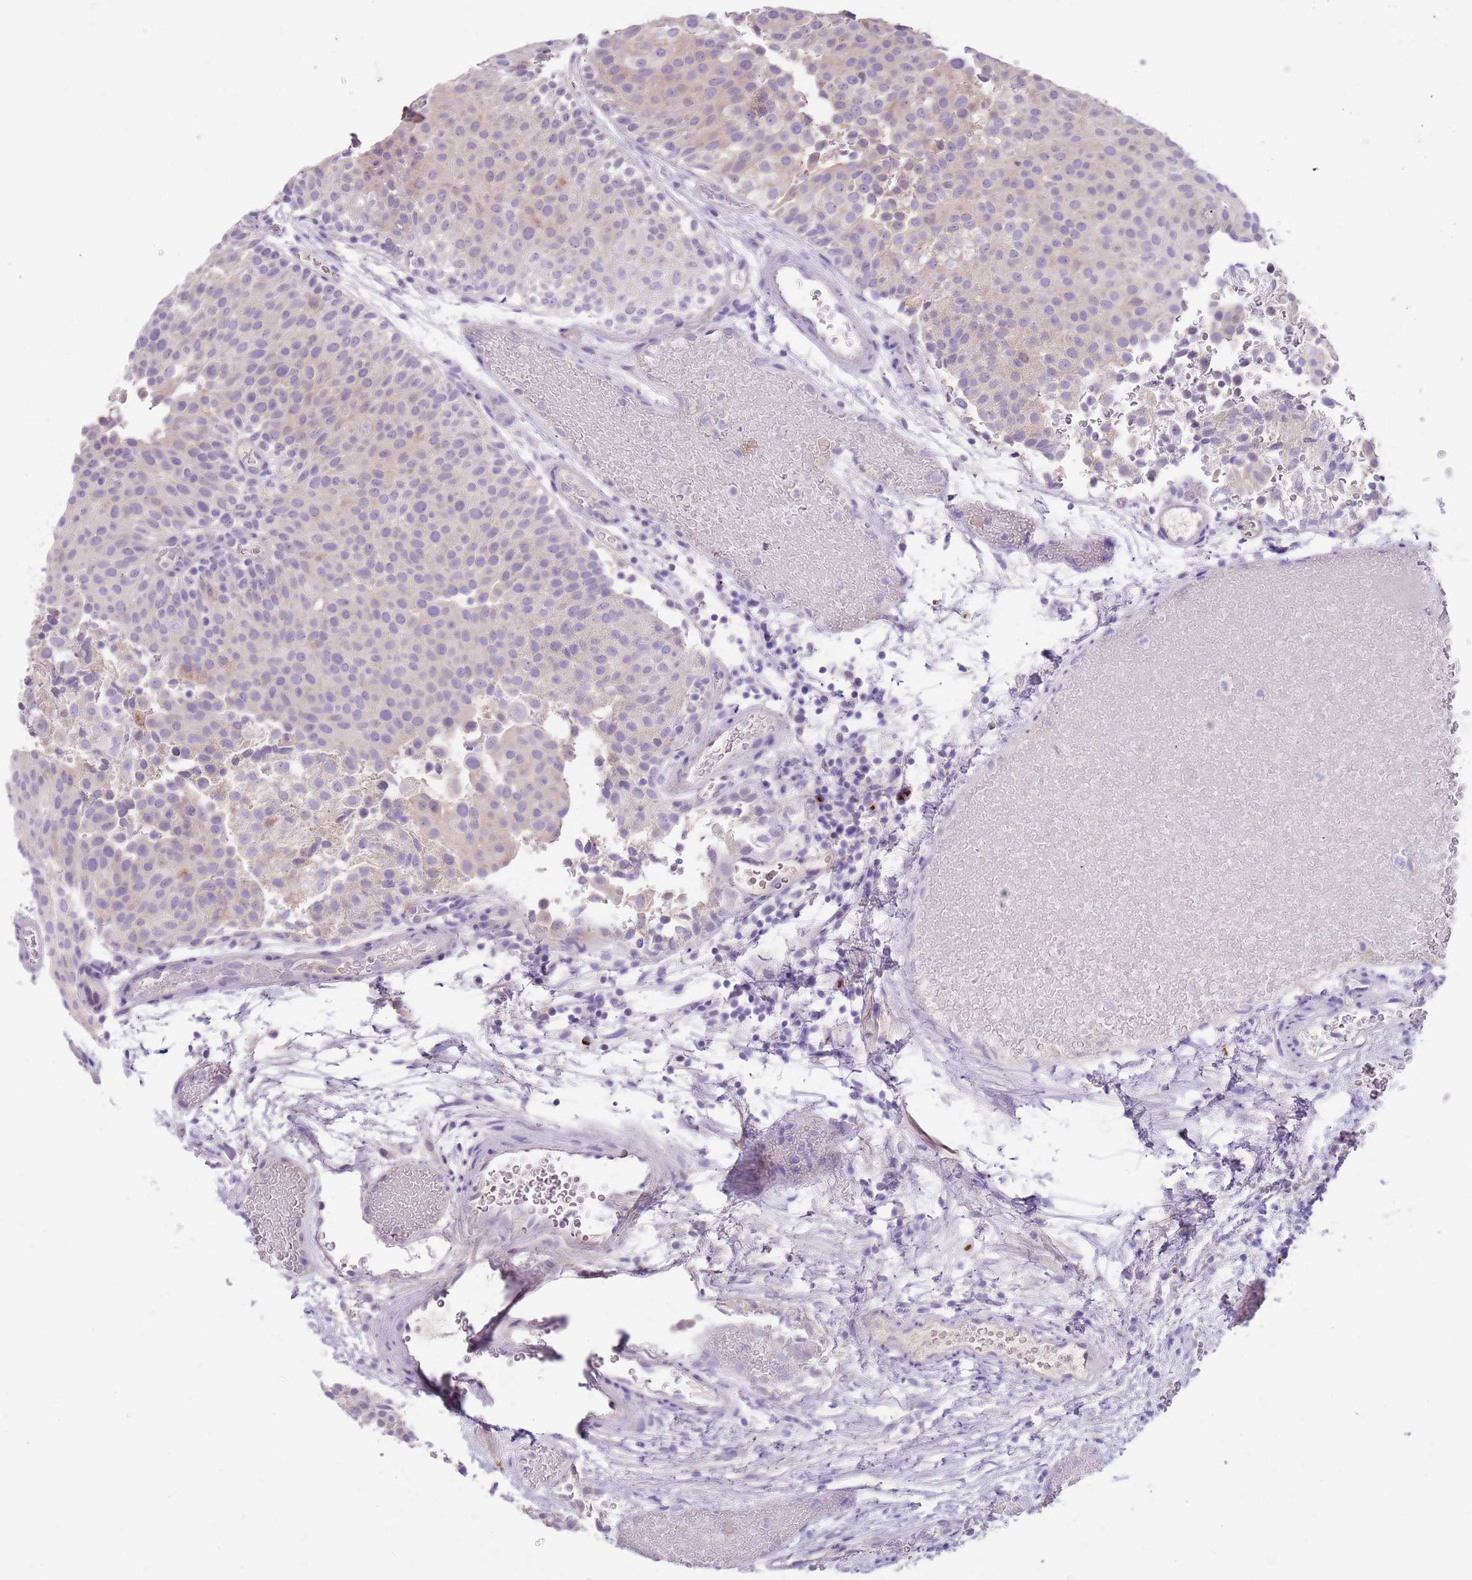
{"staining": {"intensity": "weak", "quantity": "<25%", "location": "cytoplasmic/membranous"}, "tissue": "urothelial cancer", "cell_type": "Tumor cells", "image_type": "cancer", "snomed": [{"axis": "morphology", "description": "Urothelial carcinoma, Low grade"}, {"axis": "topography", "description": "Urinary bladder"}], "caption": "IHC photomicrograph of neoplastic tissue: human urothelial carcinoma (low-grade) stained with DAB (3,3'-diaminobenzidine) shows no significant protein staining in tumor cells.", "gene": "C2CD3", "patient": {"sex": "male", "age": 78}}